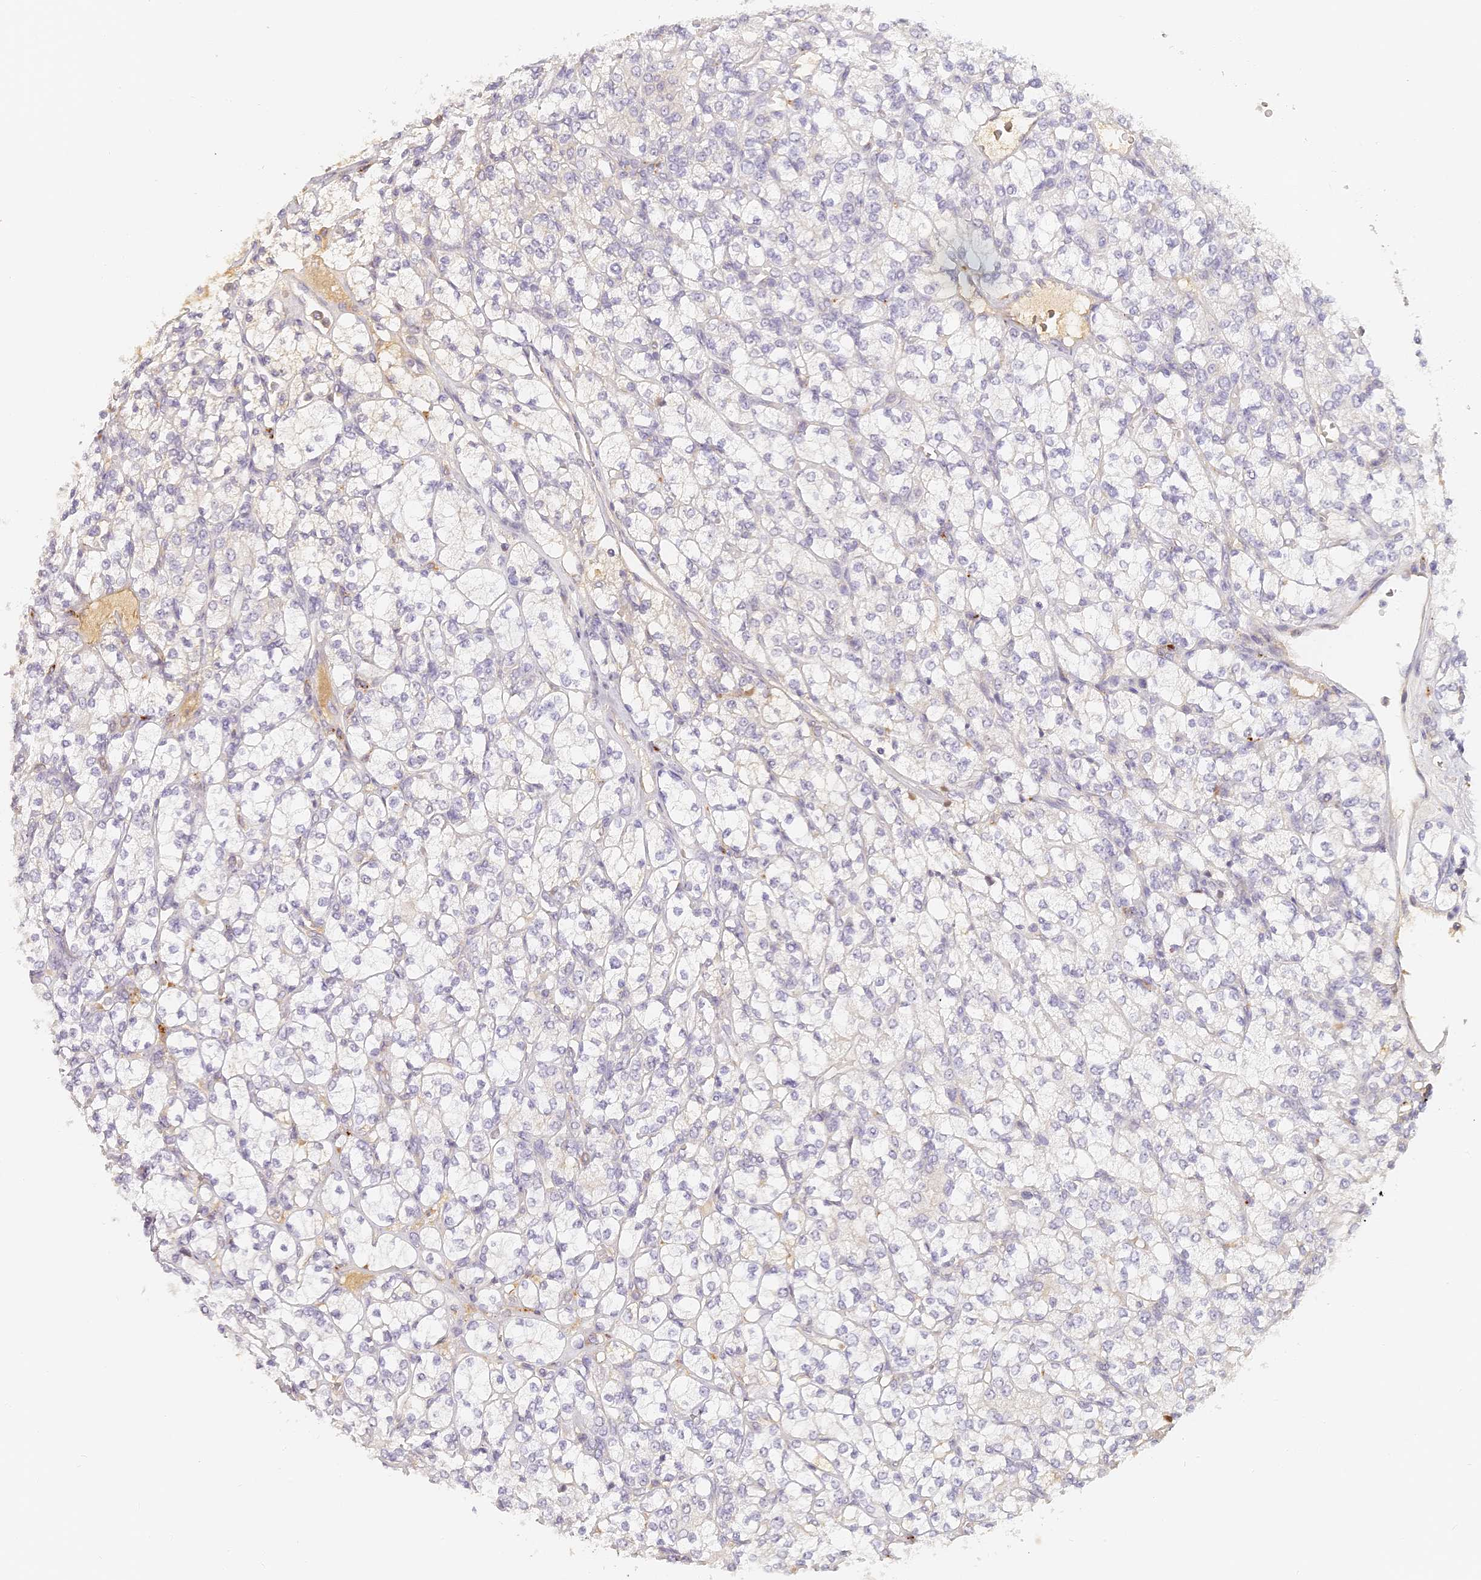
{"staining": {"intensity": "negative", "quantity": "none", "location": "none"}, "tissue": "renal cancer", "cell_type": "Tumor cells", "image_type": "cancer", "snomed": [{"axis": "morphology", "description": "Adenocarcinoma, NOS"}, {"axis": "topography", "description": "Kidney"}], "caption": "The IHC photomicrograph has no significant staining in tumor cells of renal cancer tissue.", "gene": "ELL3", "patient": {"sex": "male", "age": 77}}